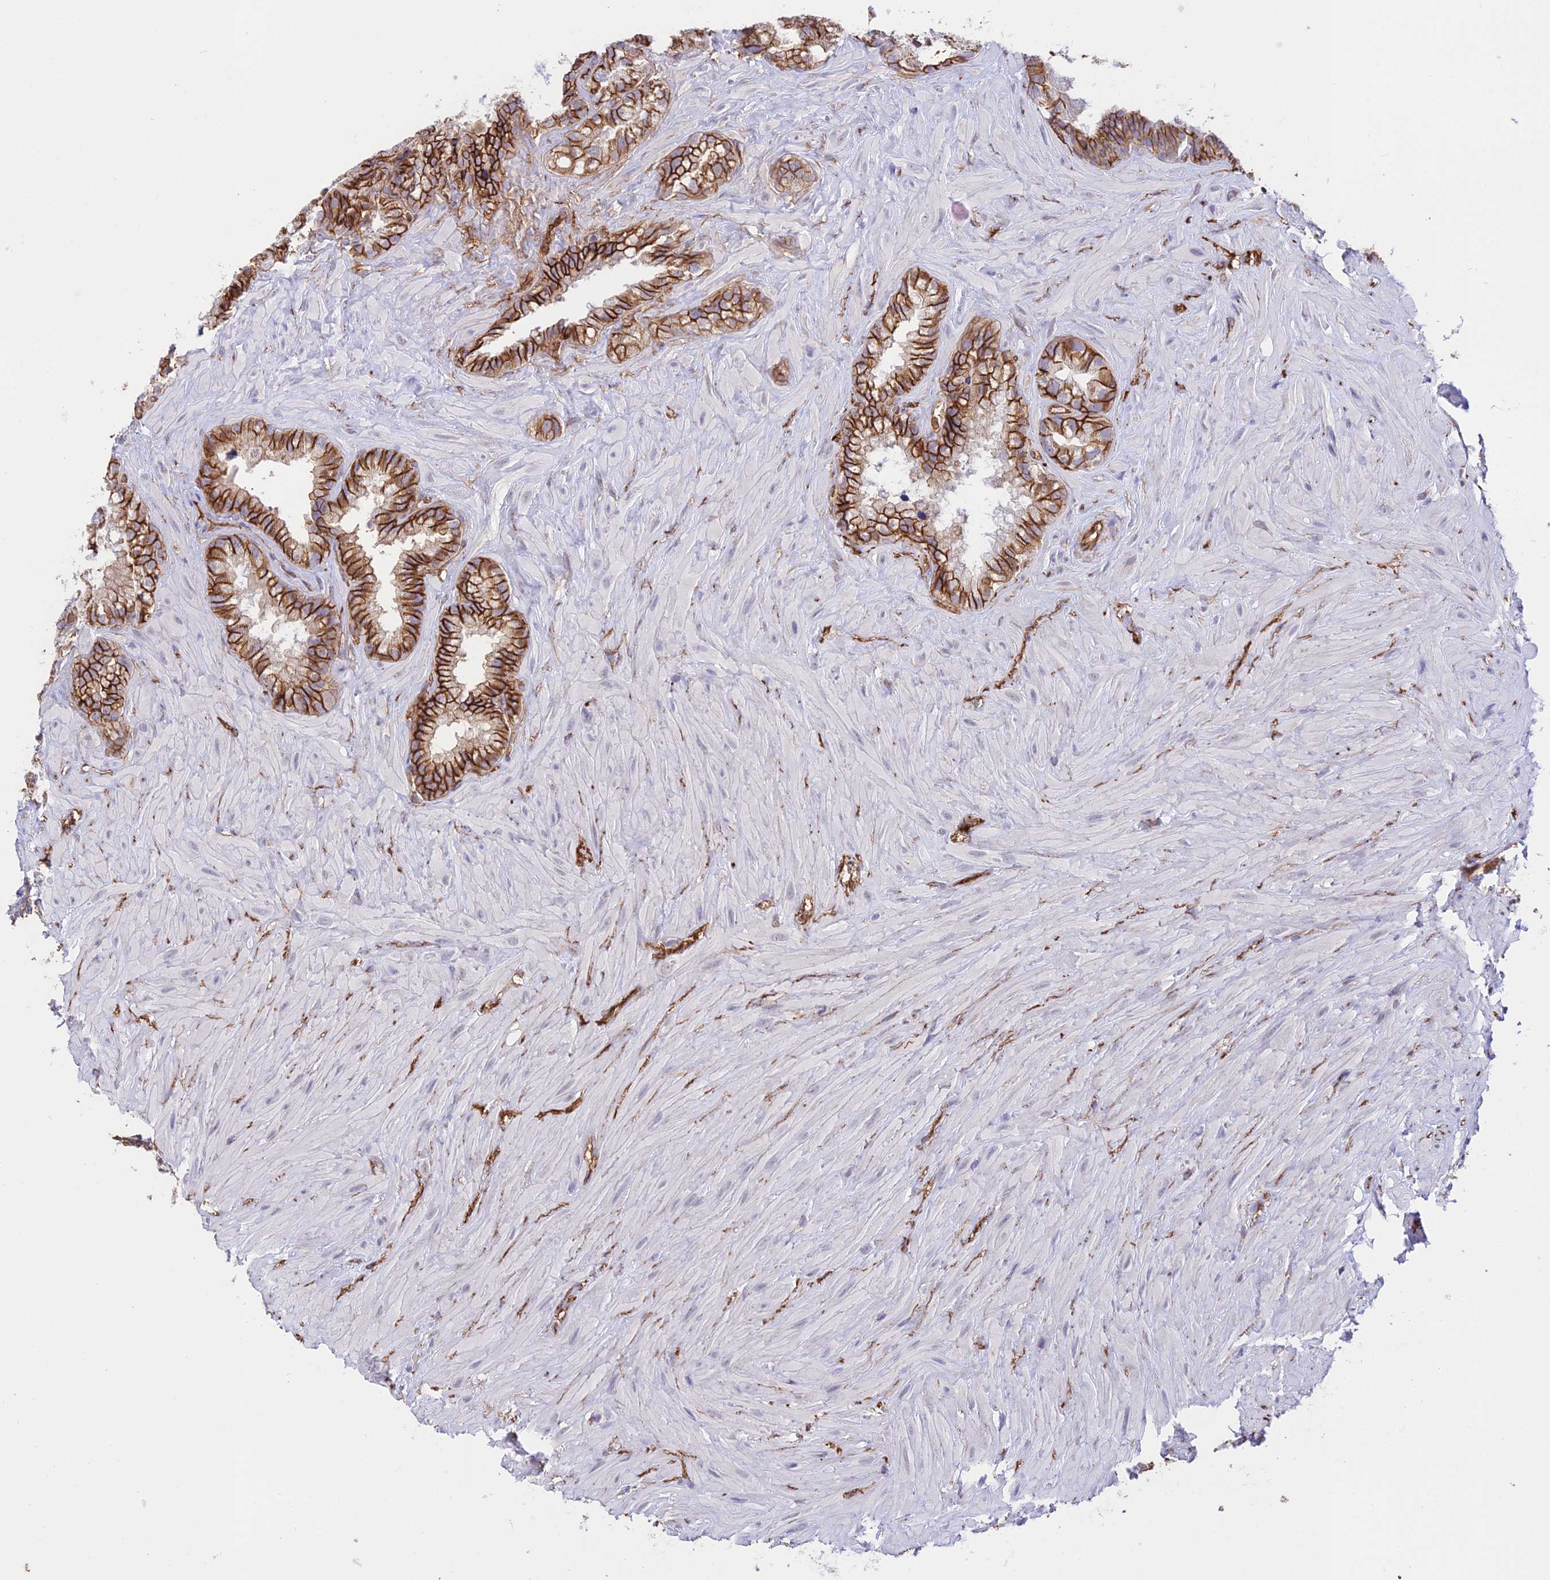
{"staining": {"intensity": "strong", "quantity": ">75%", "location": "cytoplasmic/membranous"}, "tissue": "seminal vesicle", "cell_type": "Glandular cells", "image_type": "normal", "snomed": [{"axis": "morphology", "description": "Normal tissue, NOS"}, {"axis": "topography", "description": "Prostate"}, {"axis": "topography", "description": "Seminal veicle"}], "caption": "IHC micrograph of benign seminal vesicle: human seminal vesicle stained using immunohistochemistry shows high levels of strong protein expression localized specifically in the cytoplasmic/membranous of glandular cells, appearing as a cytoplasmic/membranous brown color.", "gene": "YPEL5", "patient": {"sex": "male", "age": 68}}